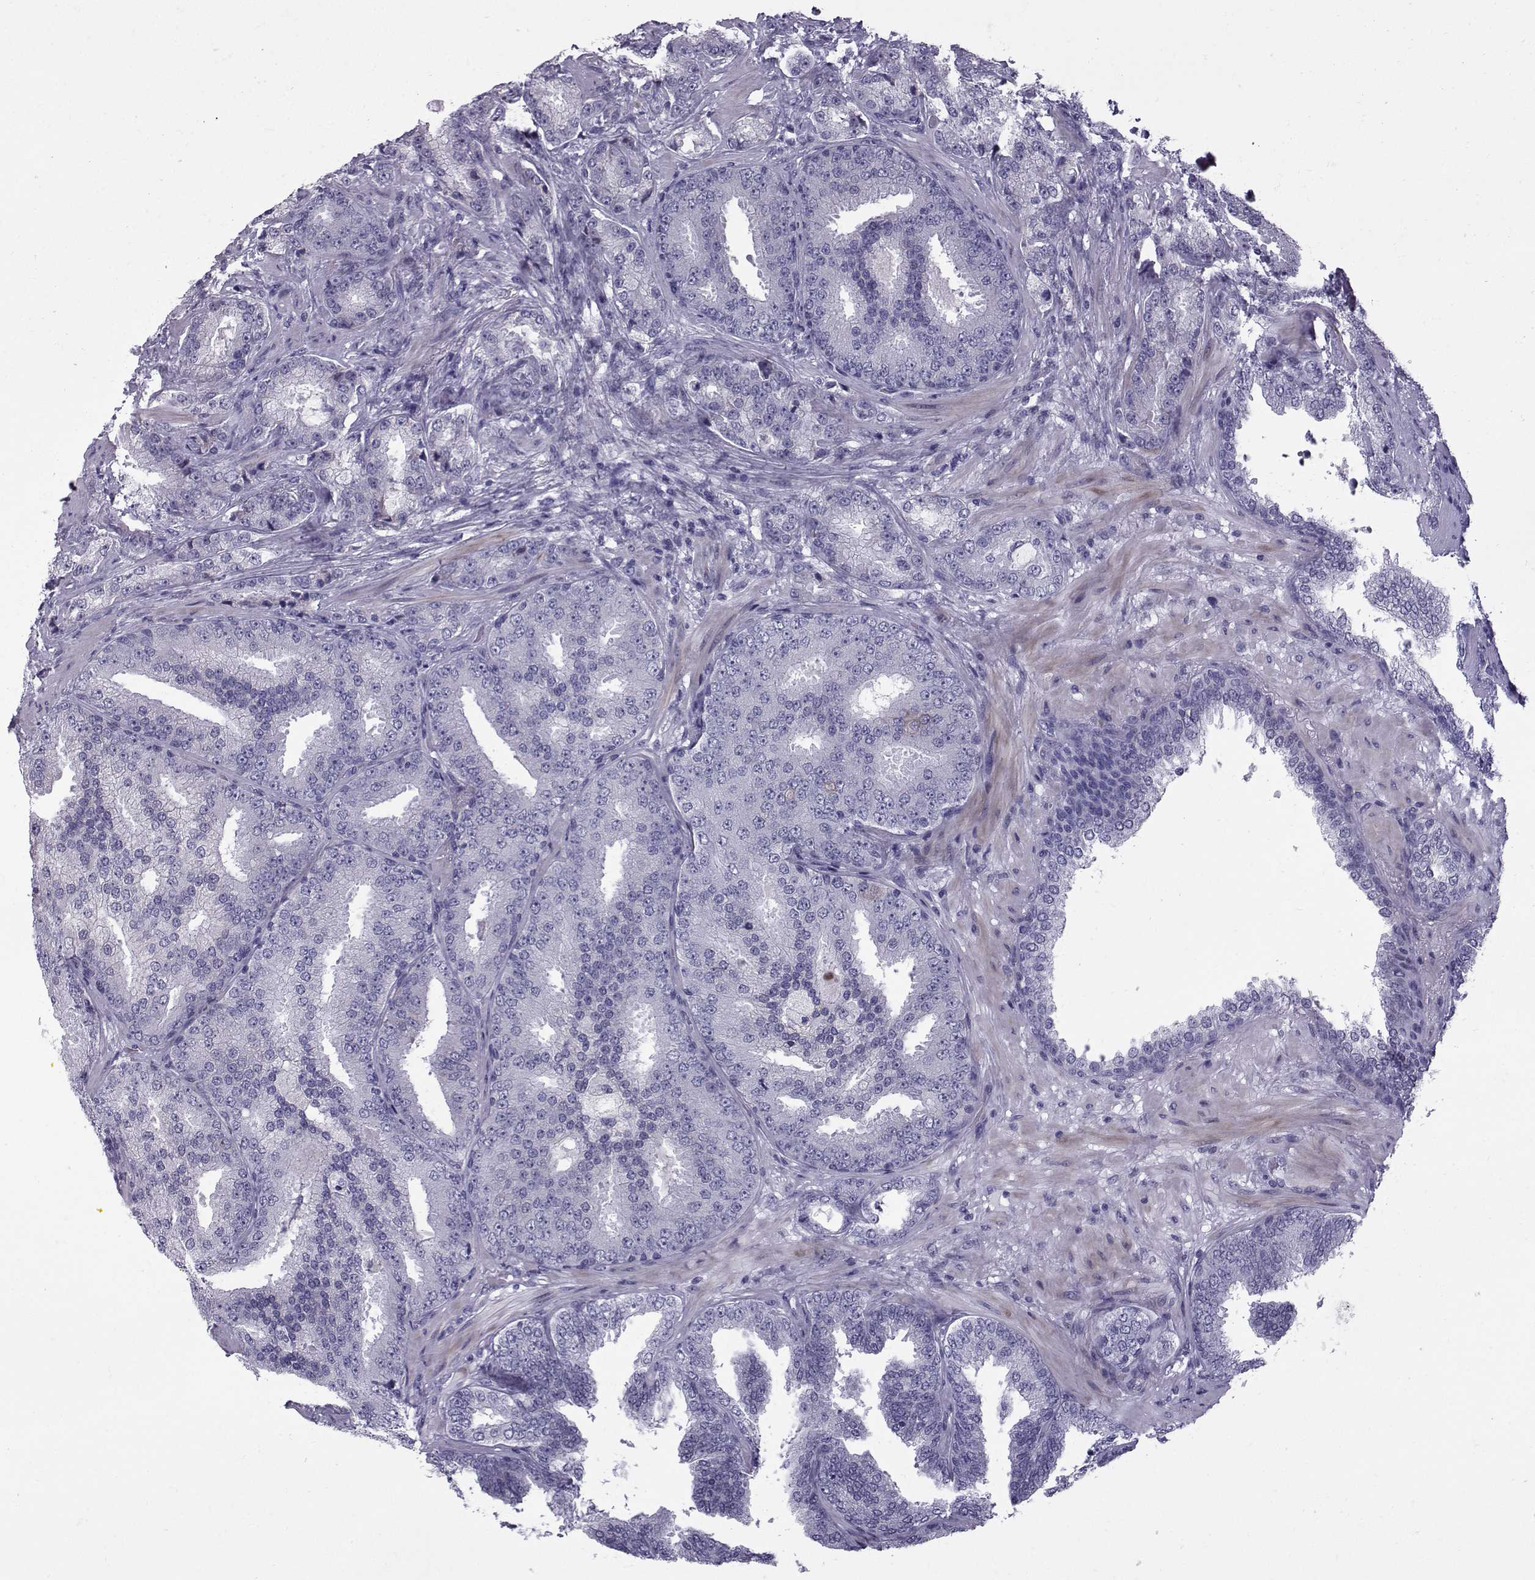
{"staining": {"intensity": "negative", "quantity": "none", "location": "none"}, "tissue": "prostate cancer", "cell_type": "Tumor cells", "image_type": "cancer", "snomed": [{"axis": "morphology", "description": "Adenocarcinoma, Low grade"}, {"axis": "topography", "description": "Prostate"}], "caption": "An immunohistochemistry (IHC) image of prostate cancer is shown. There is no staining in tumor cells of prostate cancer.", "gene": "DMRT3", "patient": {"sex": "male", "age": 68}}